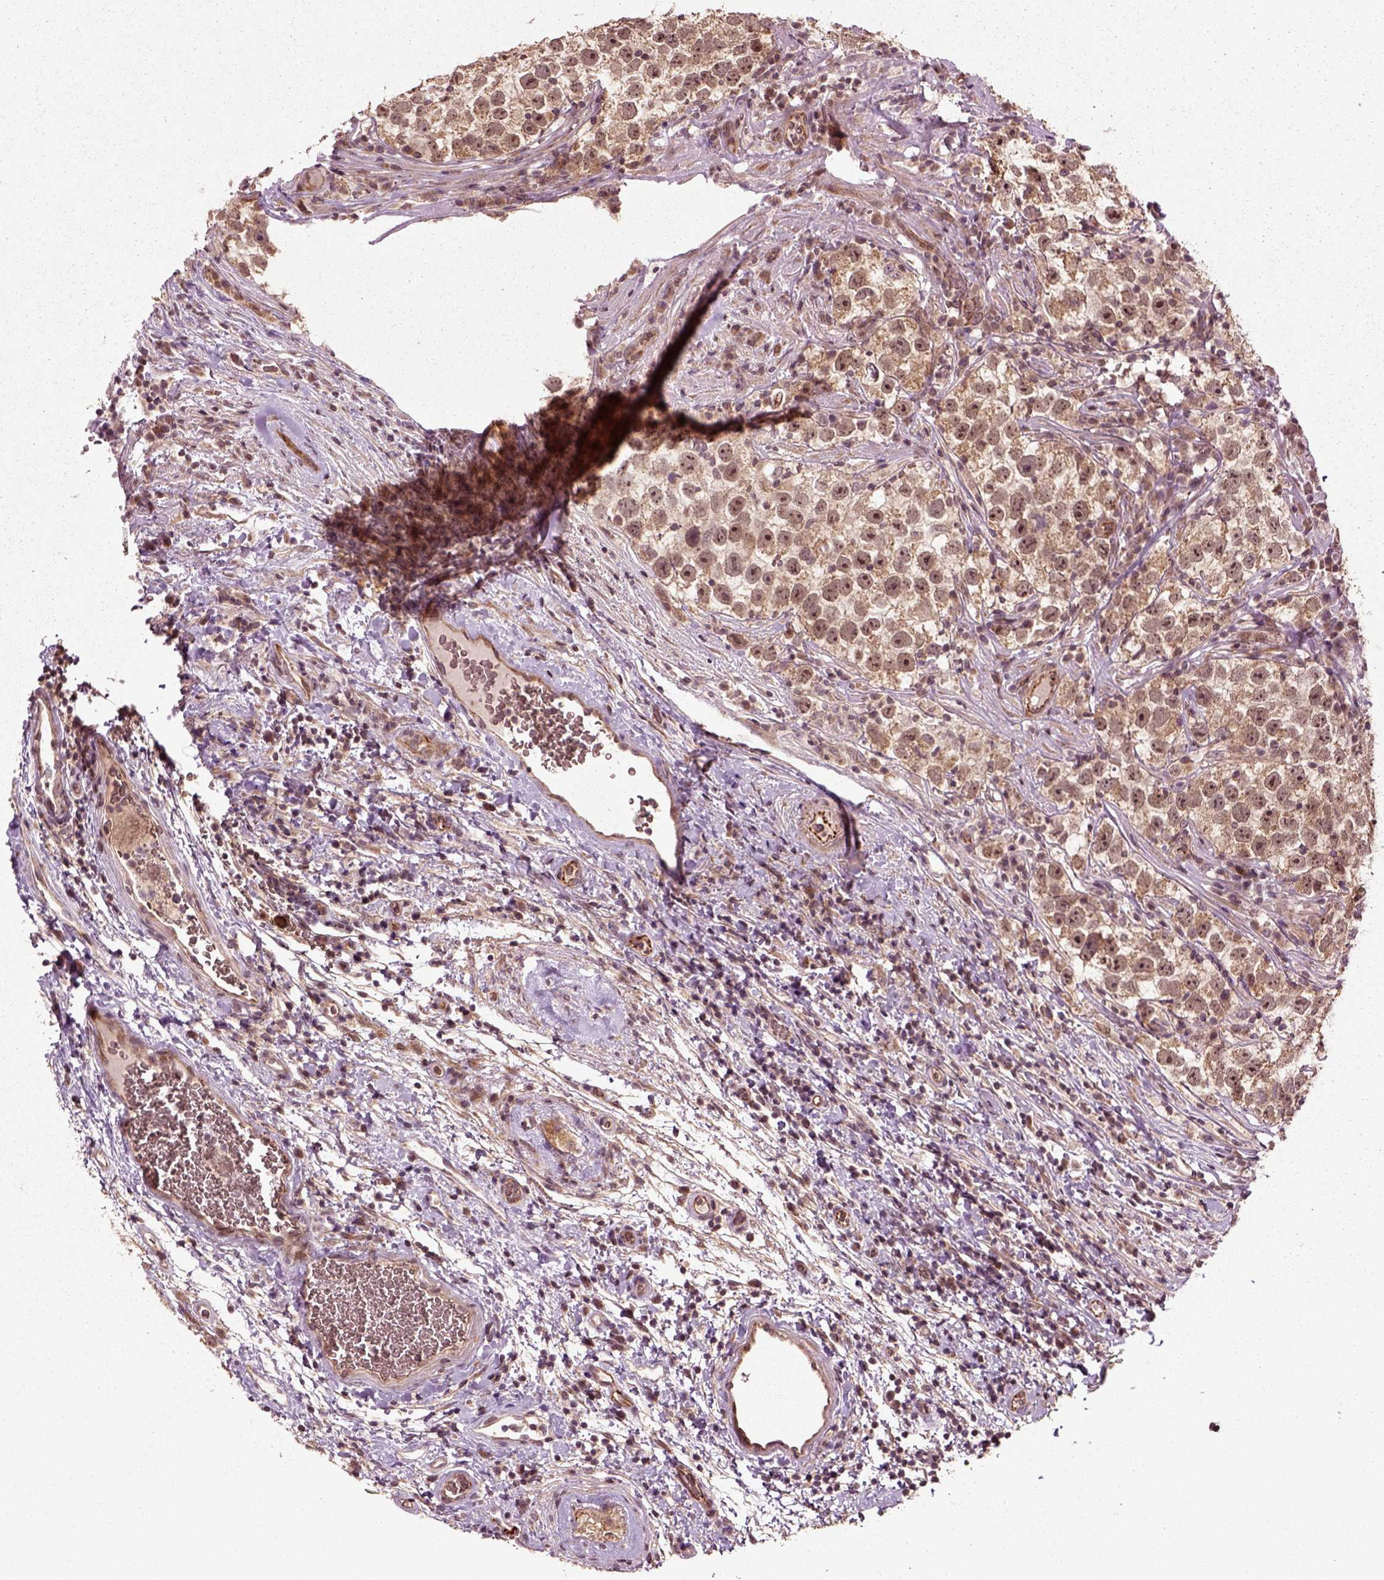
{"staining": {"intensity": "weak", "quantity": ">75%", "location": "cytoplasmic/membranous"}, "tissue": "testis cancer", "cell_type": "Tumor cells", "image_type": "cancer", "snomed": [{"axis": "morphology", "description": "Normal tissue, NOS"}, {"axis": "morphology", "description": "Seminoma, NOS"}, {"axis": "topography", "description": "Testis"}], "caption": "Immunohistochemistry (IHC) of human testis cancer (seminoma) exhibits low levels of weak cytoplasmic/membranous expression in about >75% of tumor cells.", "gene": "PLCD3", "patient": {"sex": "male", "age": 31}}